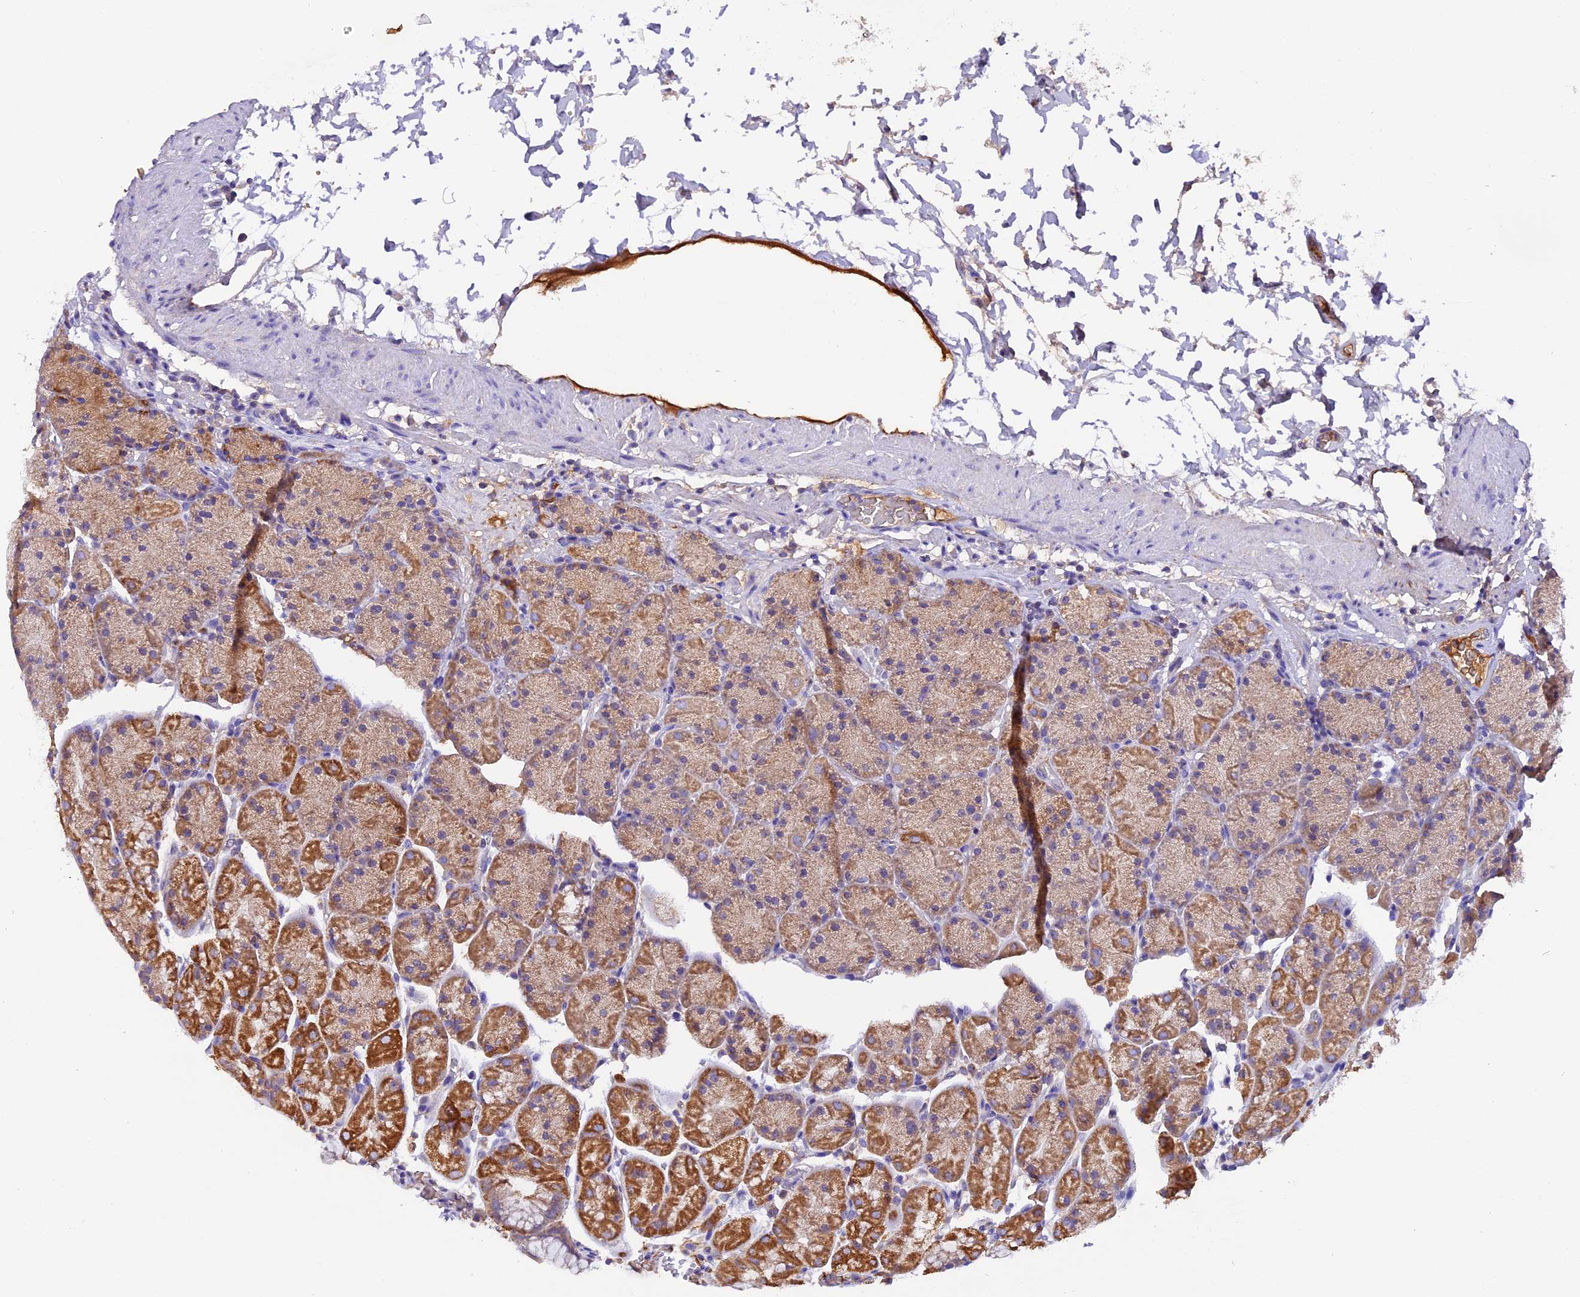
{"staining": {"intensity": "moderate", "quantity": ">75%", "location": "cytoplasmic/membranous"}, "tissue": "stomach", "cell_type": "Glandular cells", "image_type": "normal", "snomed": [{"axis": "morphology", "description": "Normal tissue, NOS"}, {"axis": "topography", "description": "Stomach, upper"}, {"axis": "topography", "description": "Stomach, lower"}], "caption": "Brown immunohistochemical staining in unremarkable stomach shows moderate cytoplasmic/membranous expression in about >75% of glandular cells. (brown staining indicates protein expression, while blue staining denotes nuclei).", "gene": "SIX5", "patient": {"sex": "male", "age": 67}}